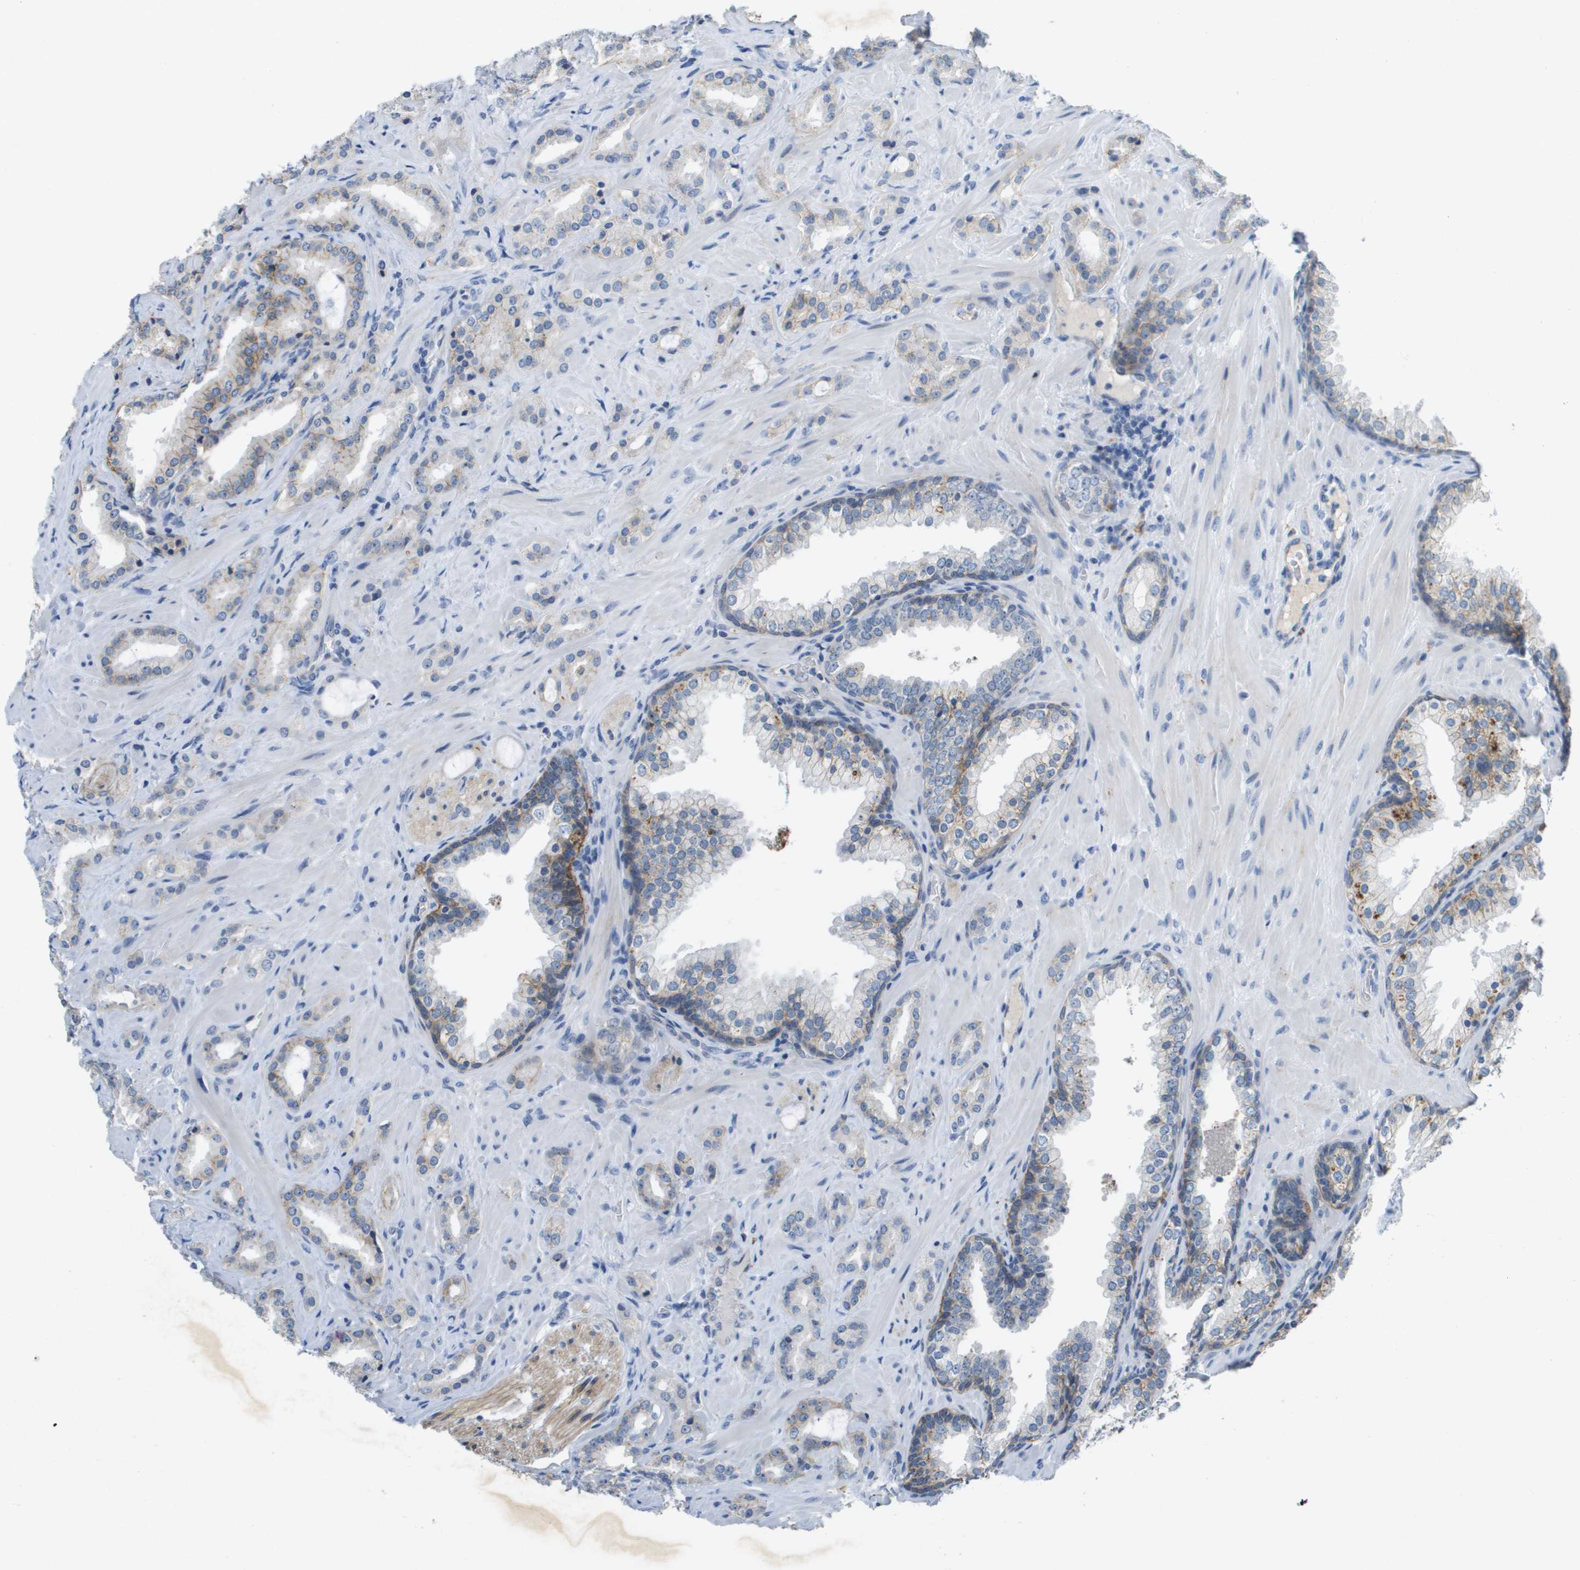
{"staining": {"intensity": "moderate", "quantity": "<25%", "location": "cytoplasmic/membranous"}, "tissue": "prostate cancer", "cell_type": "Tumor cells", "image_type": "cancer", "snomed": [{"axis": "morphology", "description": "Adenocarcinoma, High grade"}, {"axis": "topography", "description": "Prostate"}], "caption": "An image of human prostate cancer stained for a protein demonstrates moderate cytoplasmic/membranous brown staining in tumor cells.", "gene": "ITGA6", "patient": {"sex": "male", "age": 64}}